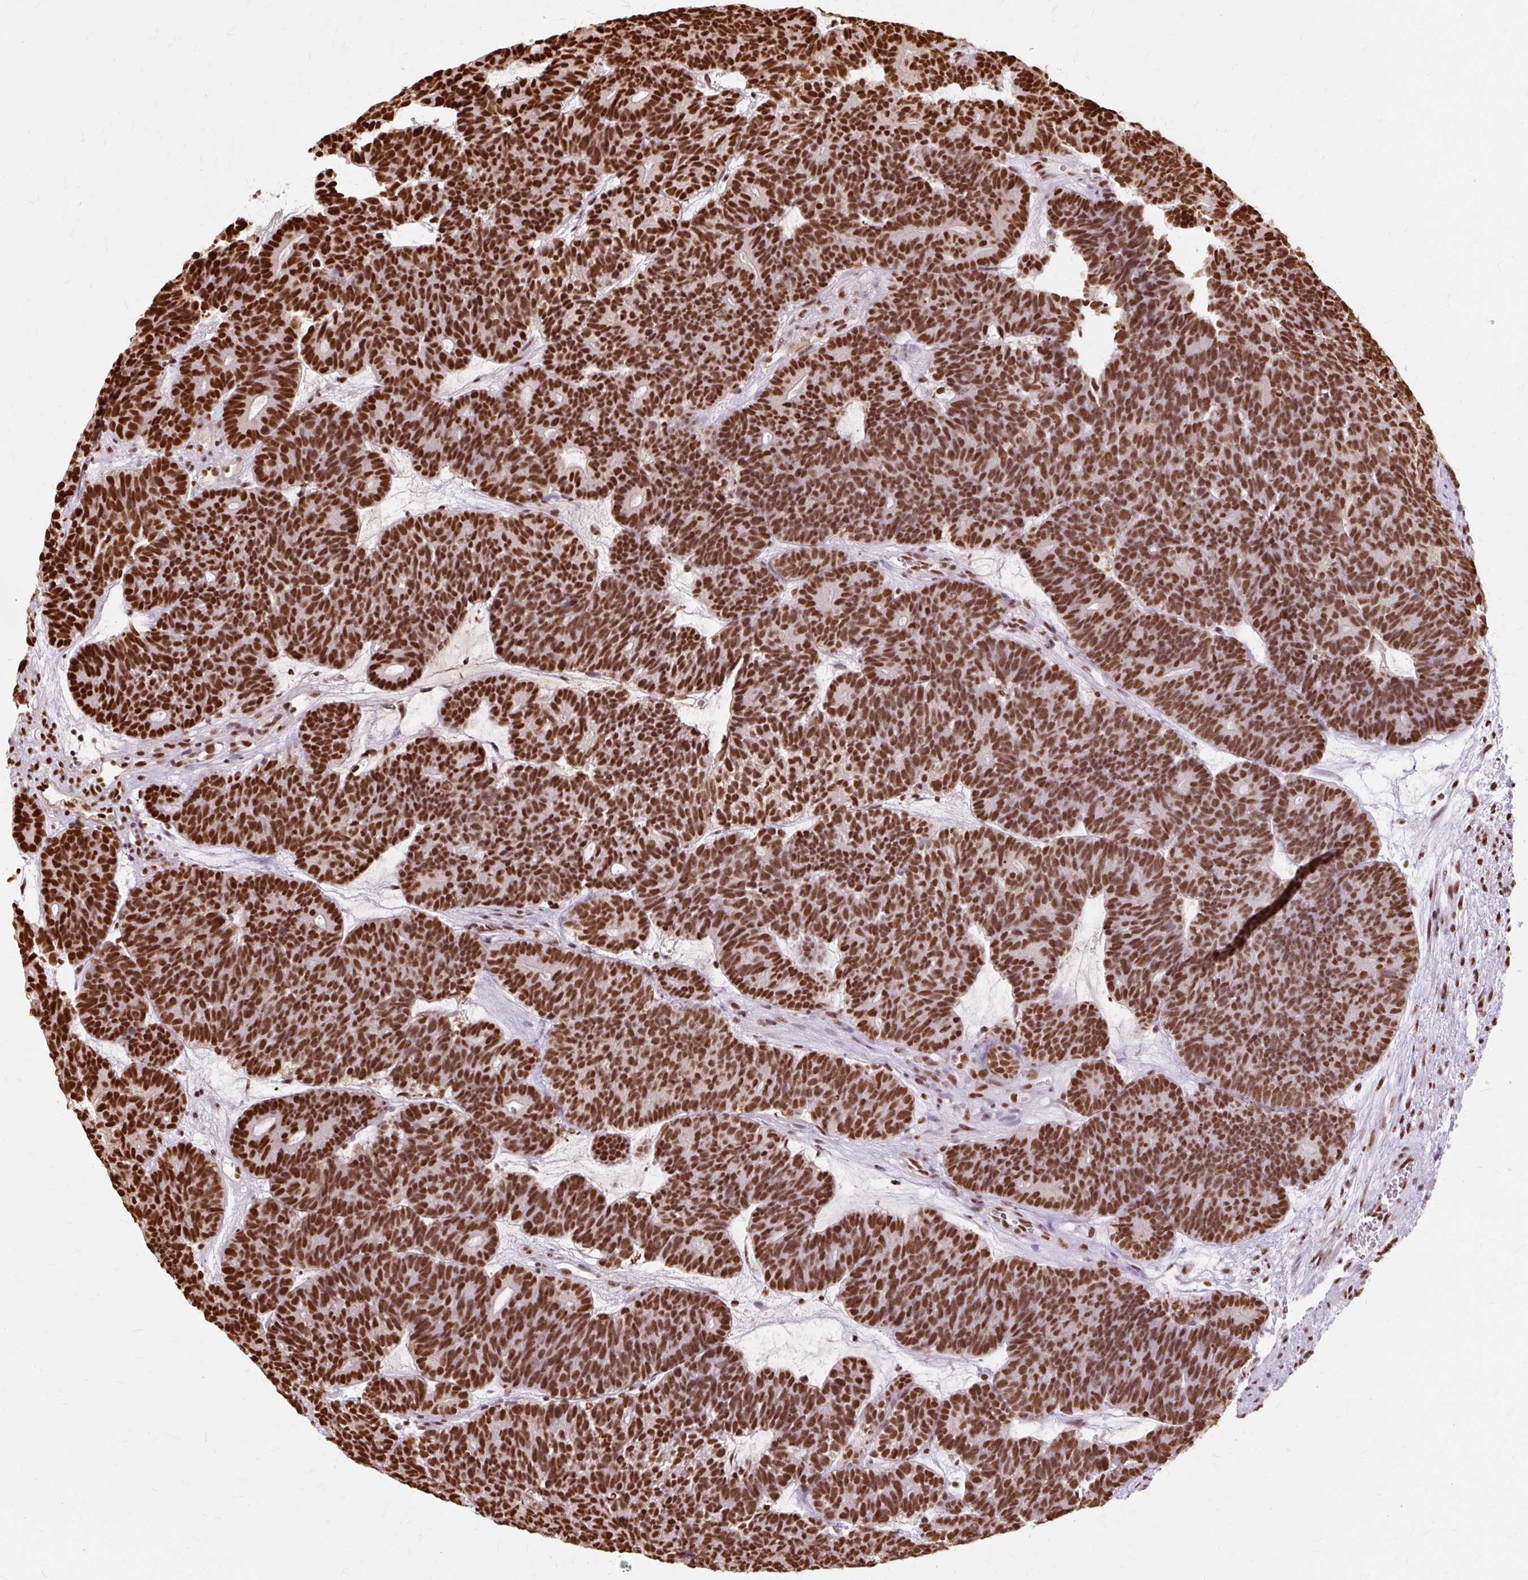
{"staining": {"intensity": "strong", "quantity": ">75%", "location": "nuclear"}, "tissue": "head and neck cancer", "cell_type": "Tumor cells", "image_type": "cancer", "snomed": [{"axis": "morphology", "description": "Adenocarcinoma, NOS"}, {"axis": "topography", "description": "Head-Neck"}], "caption": "Protein staining exhibits strong nuclear staining in about >75% of tumor cells in head and neck cancer.", "gene": "XRCC6", "patient": {"sex": "female", "age": 81}}